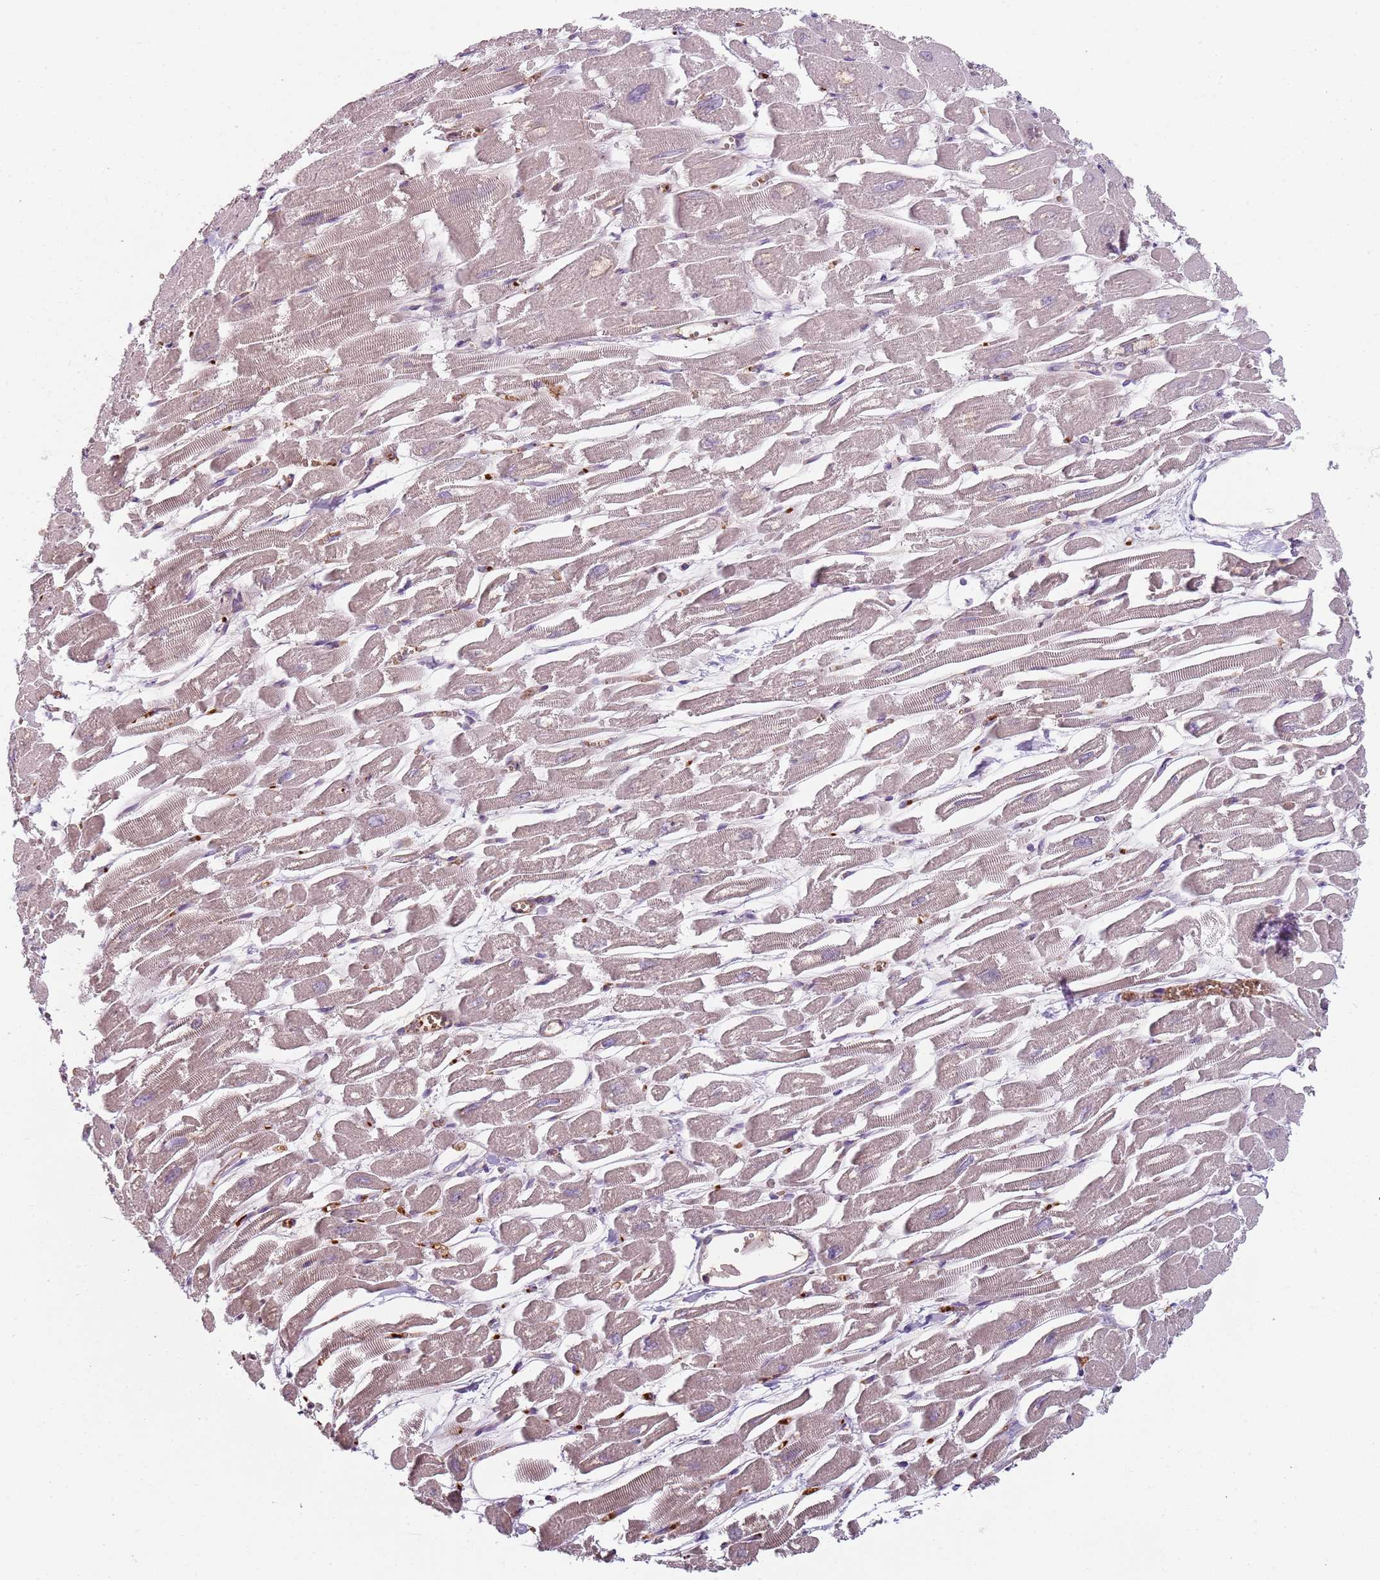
{"staining": {"intensity": "weak", "quantity": "<25%", "location": "cytoplasmic/membranous"}, "tissue": "heart muscle", "cell_type": "Cardiomyocytes", "image_type": "normal", "snomed": [{"axis": "morphology", "description": "Normal tissue, NOS"}, {"axis": "topography", "description": "Heart"}], "caption": "The image reveals no significant positivity in cardiomyocytes of heart muscle.", "gene": "SPATA2", "patient": {"sex": "male", "age": 54}}